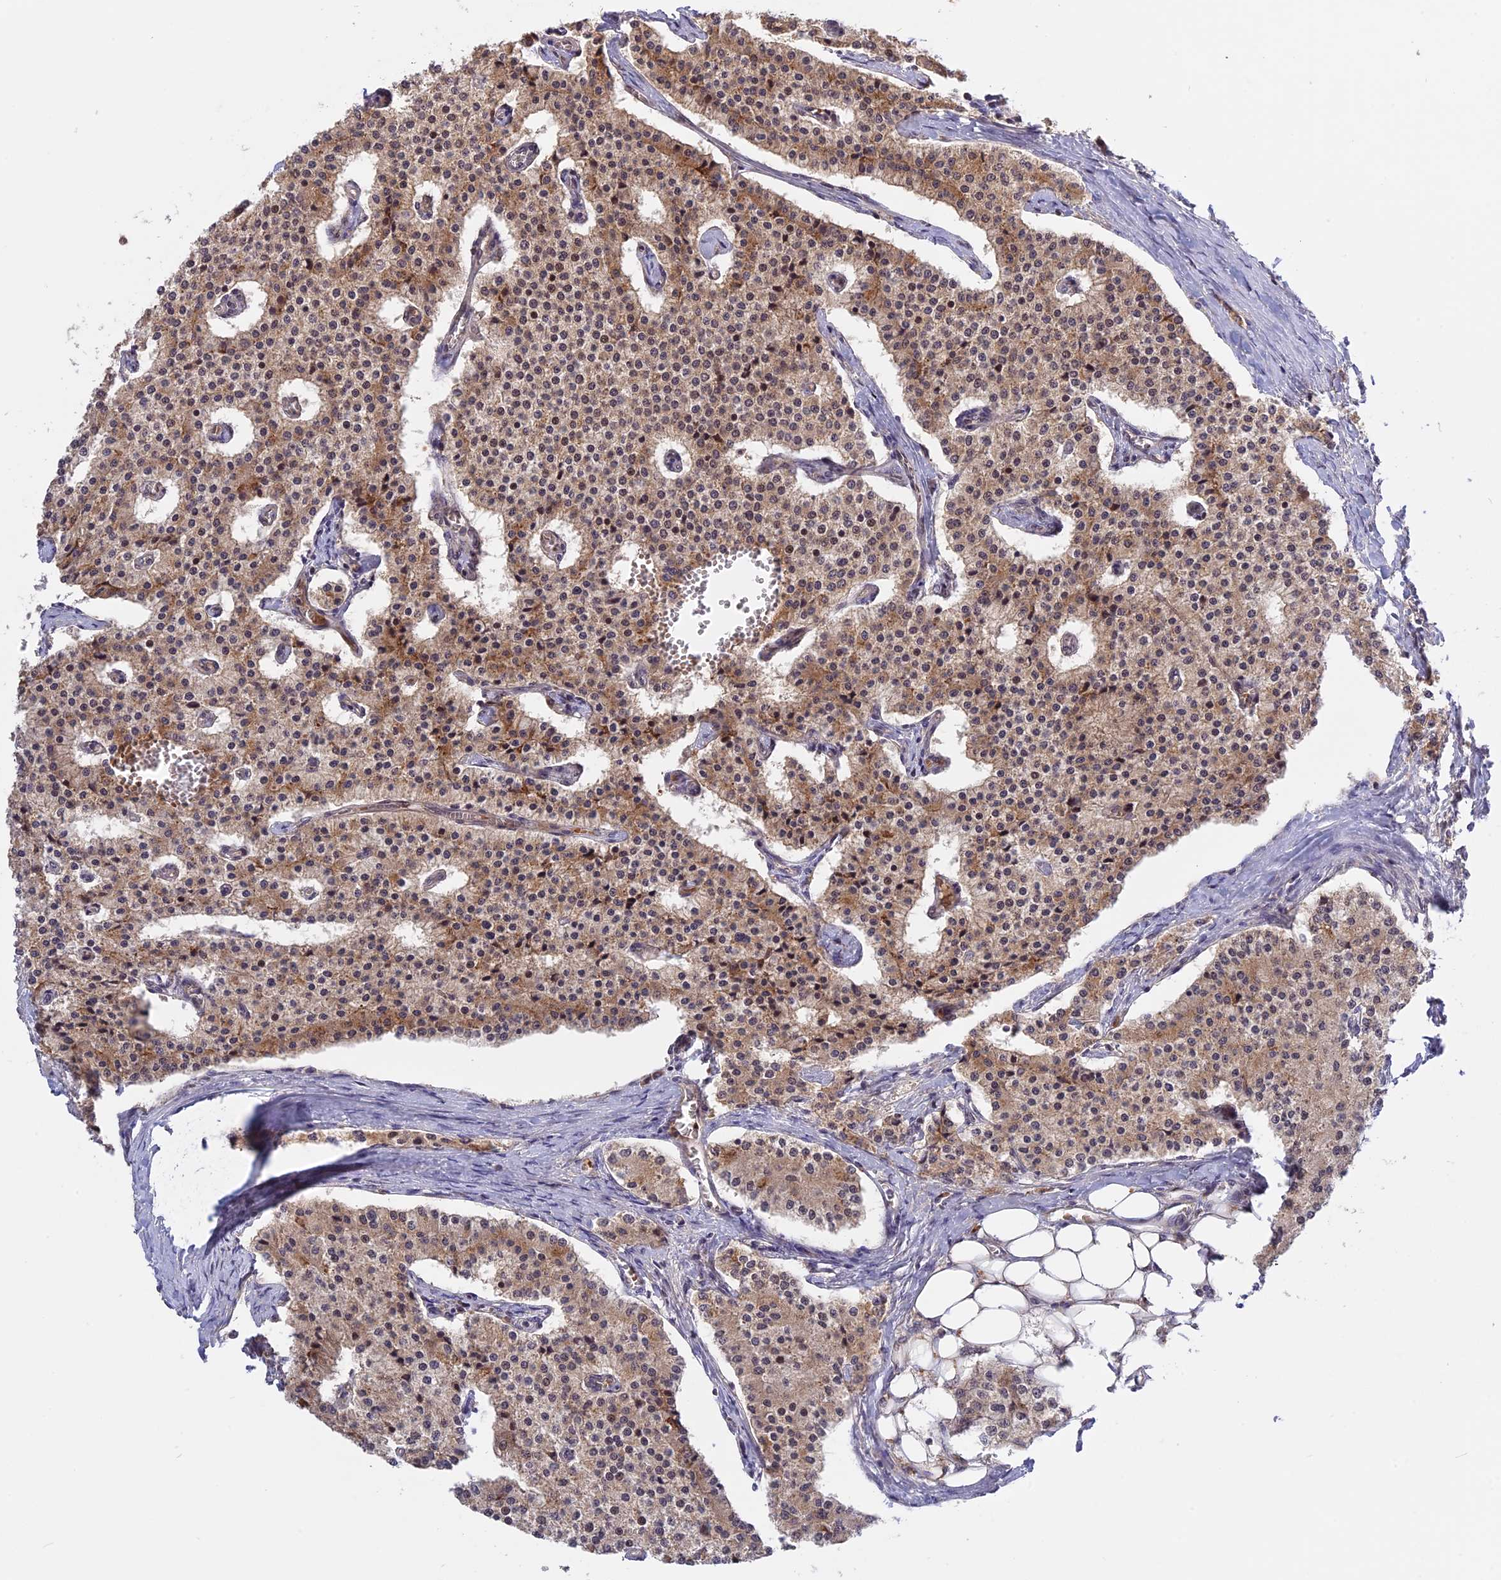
{"staining": {"intensity": "weak", "quantity": "25%-75%", "location": "cytoplasmic/membranous,nuclear"}, "tissue": "carcinoid", "cell_type": "Tumor cells", "image_type": "cancer", "snomed": [{"axis": "morphology", "description": "Carcinoid, malignant, NOS"}, {"axis": "topography", "description": "Colon"}], "caption": "Immunohistochemical staining of carcinoid demonstrates weak cytoplasmic/membranous and nuclear protein staining in approximately 25%-75% of tumor cells. The protein of interest is shown in brown color, while the nuclei are stained blue.", "gene": "ZNF428", "patient": {"sex": "female", "age": 52}}